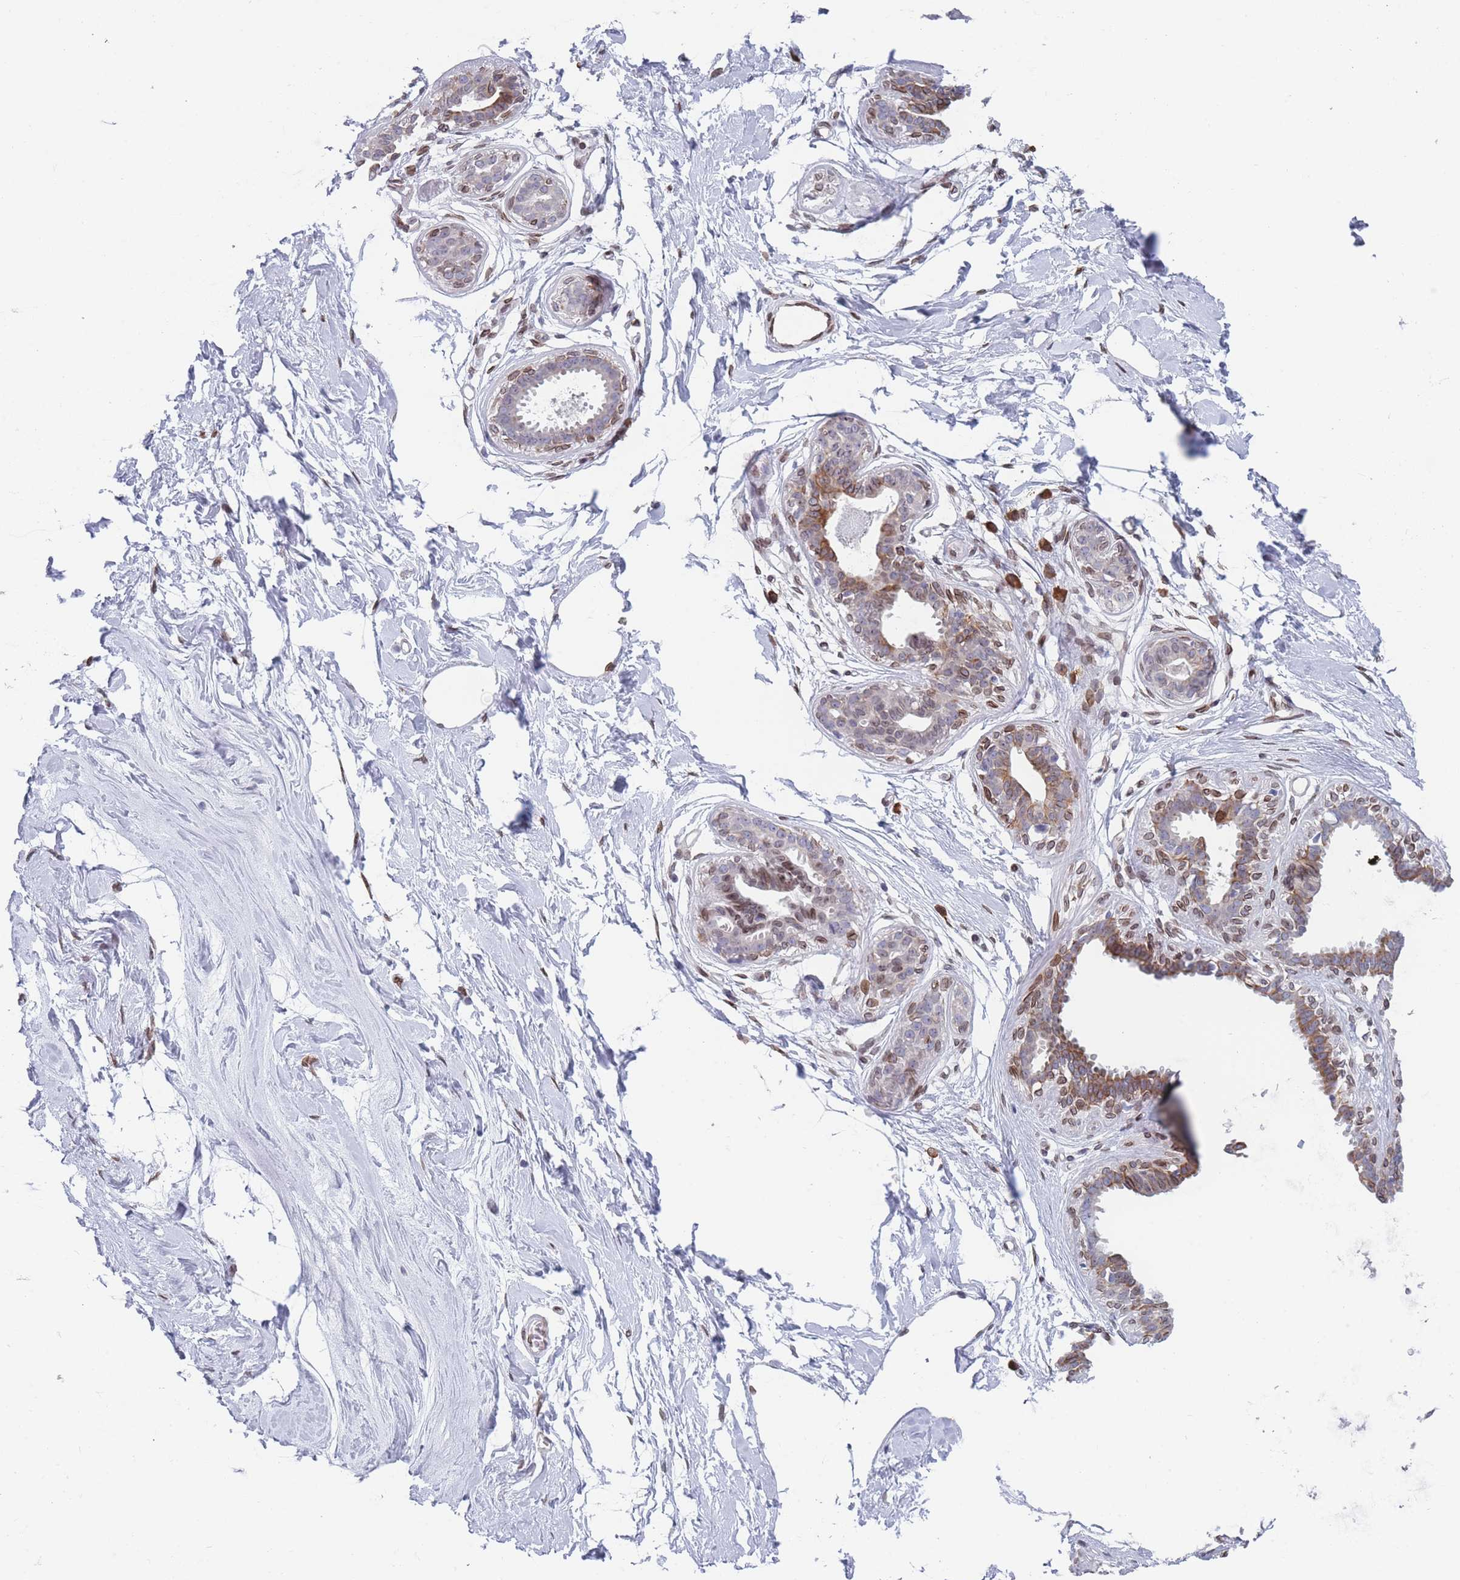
{"staining": {"intensity": "negative", "quantity": "none", "location": "none"}, "tissue": "breast", "cell_type": "Adipocytes", "image_type": "normal", "snomed": [{"axis": "morphology", "description": "Normal tissue, NOS"}, {"axis": "topography", "description": "Breast"}], "caption": "Immunohistochemical staining of unremarkable human breast reveals no significant staining in adipocytes. Brightfield microscopy of immunohistochemistry stained with DAB (brown) and hematoxylin (blue), captured at high magnification.", "gene": "ZBTB1", "patient": {"sex": "female", "age": 45}}